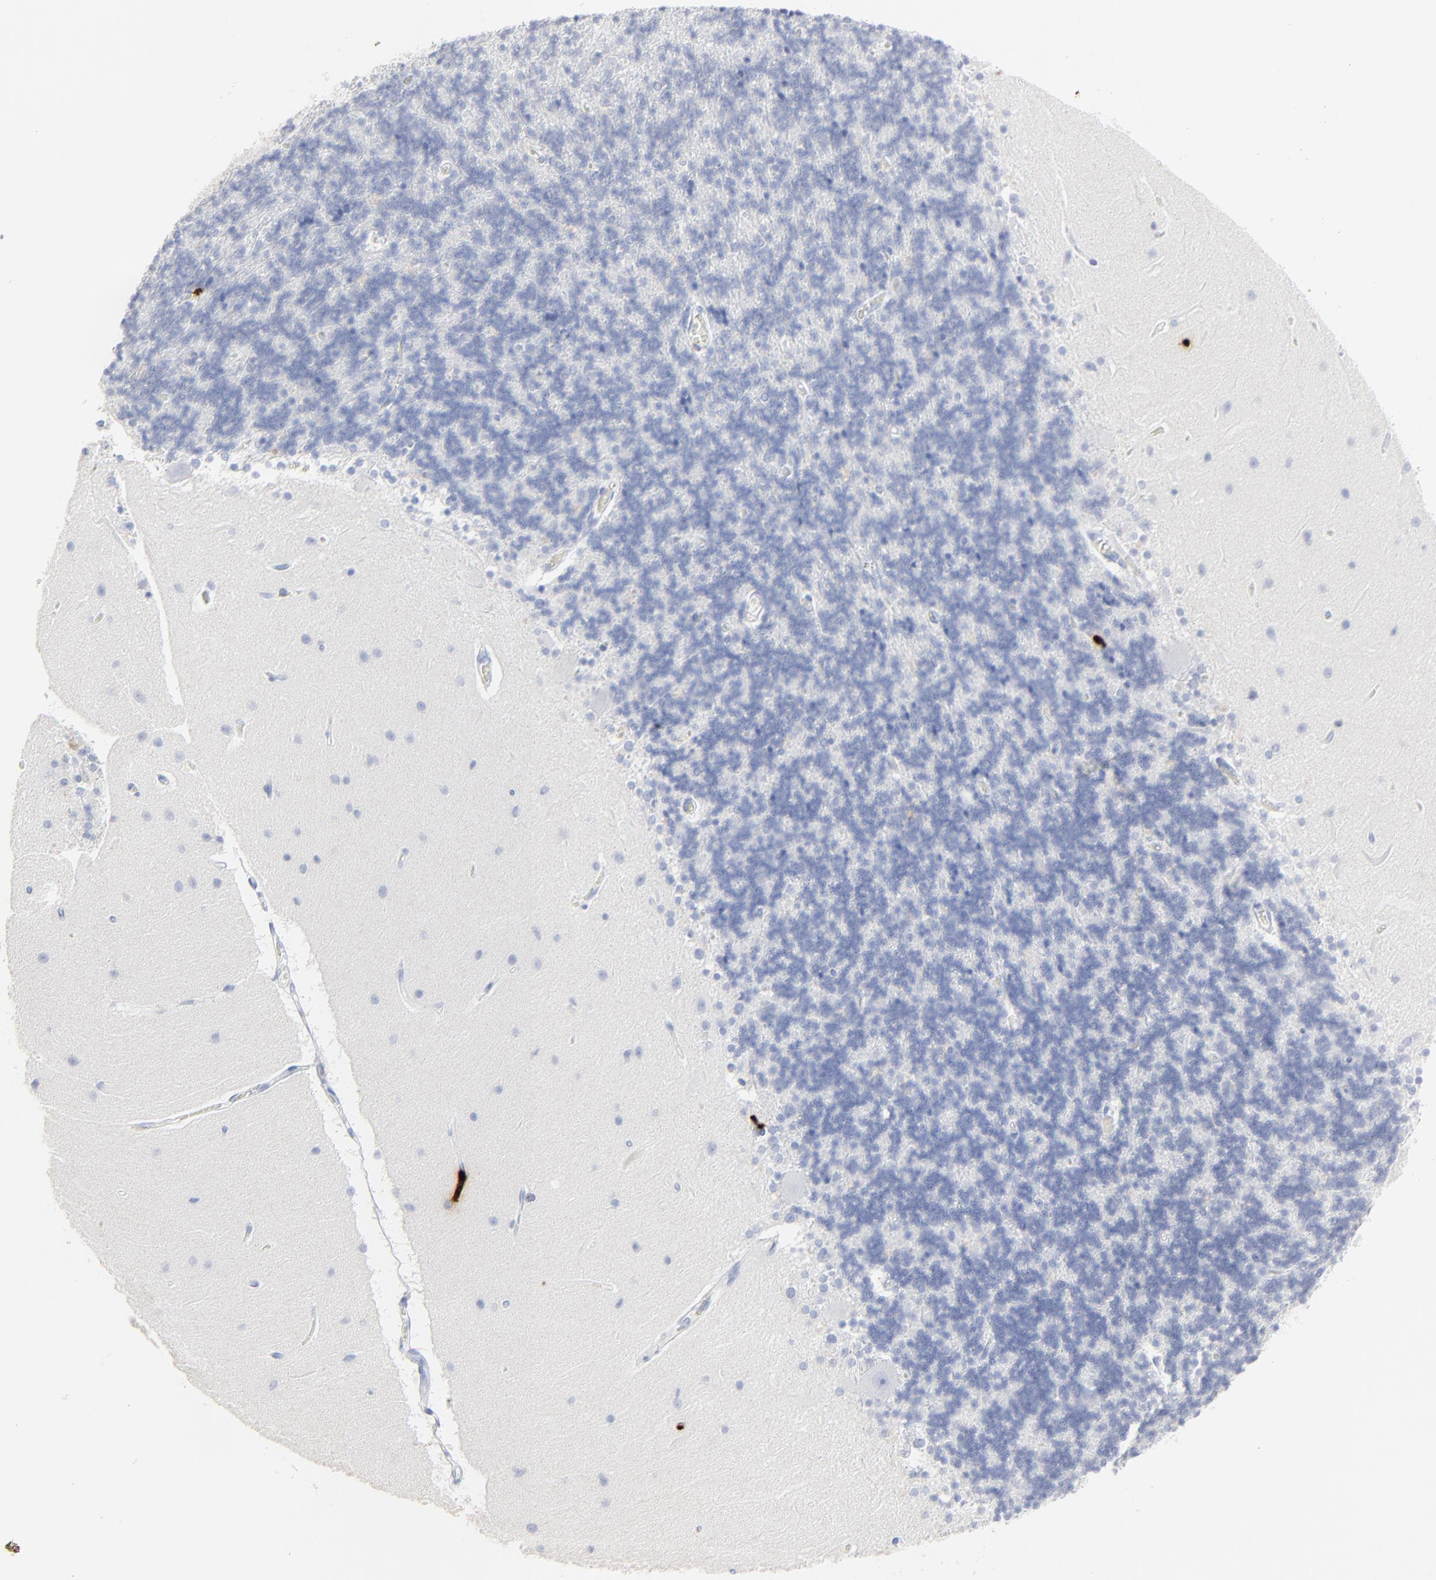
{"staining": {"intensity": "negative", "quantity": "none", "location": "none"}, "tissue": "cerebellum", "cell_type": "Cells in granular layer", "image_type": "normal", "snomed": [{"axis": "morphology", "description": "Normal tissue, NOS"}, {"axis": "topography", "description": "Cerebellum"}], "caption": "Immunohistochemistry (IHC) histopathology image of normal human cerebellum stained for a protein (brown), which exhibits no positivity in cells in granular layer.", "gene": "LCN2", "patient": {"sex": "female", "age": 54}}